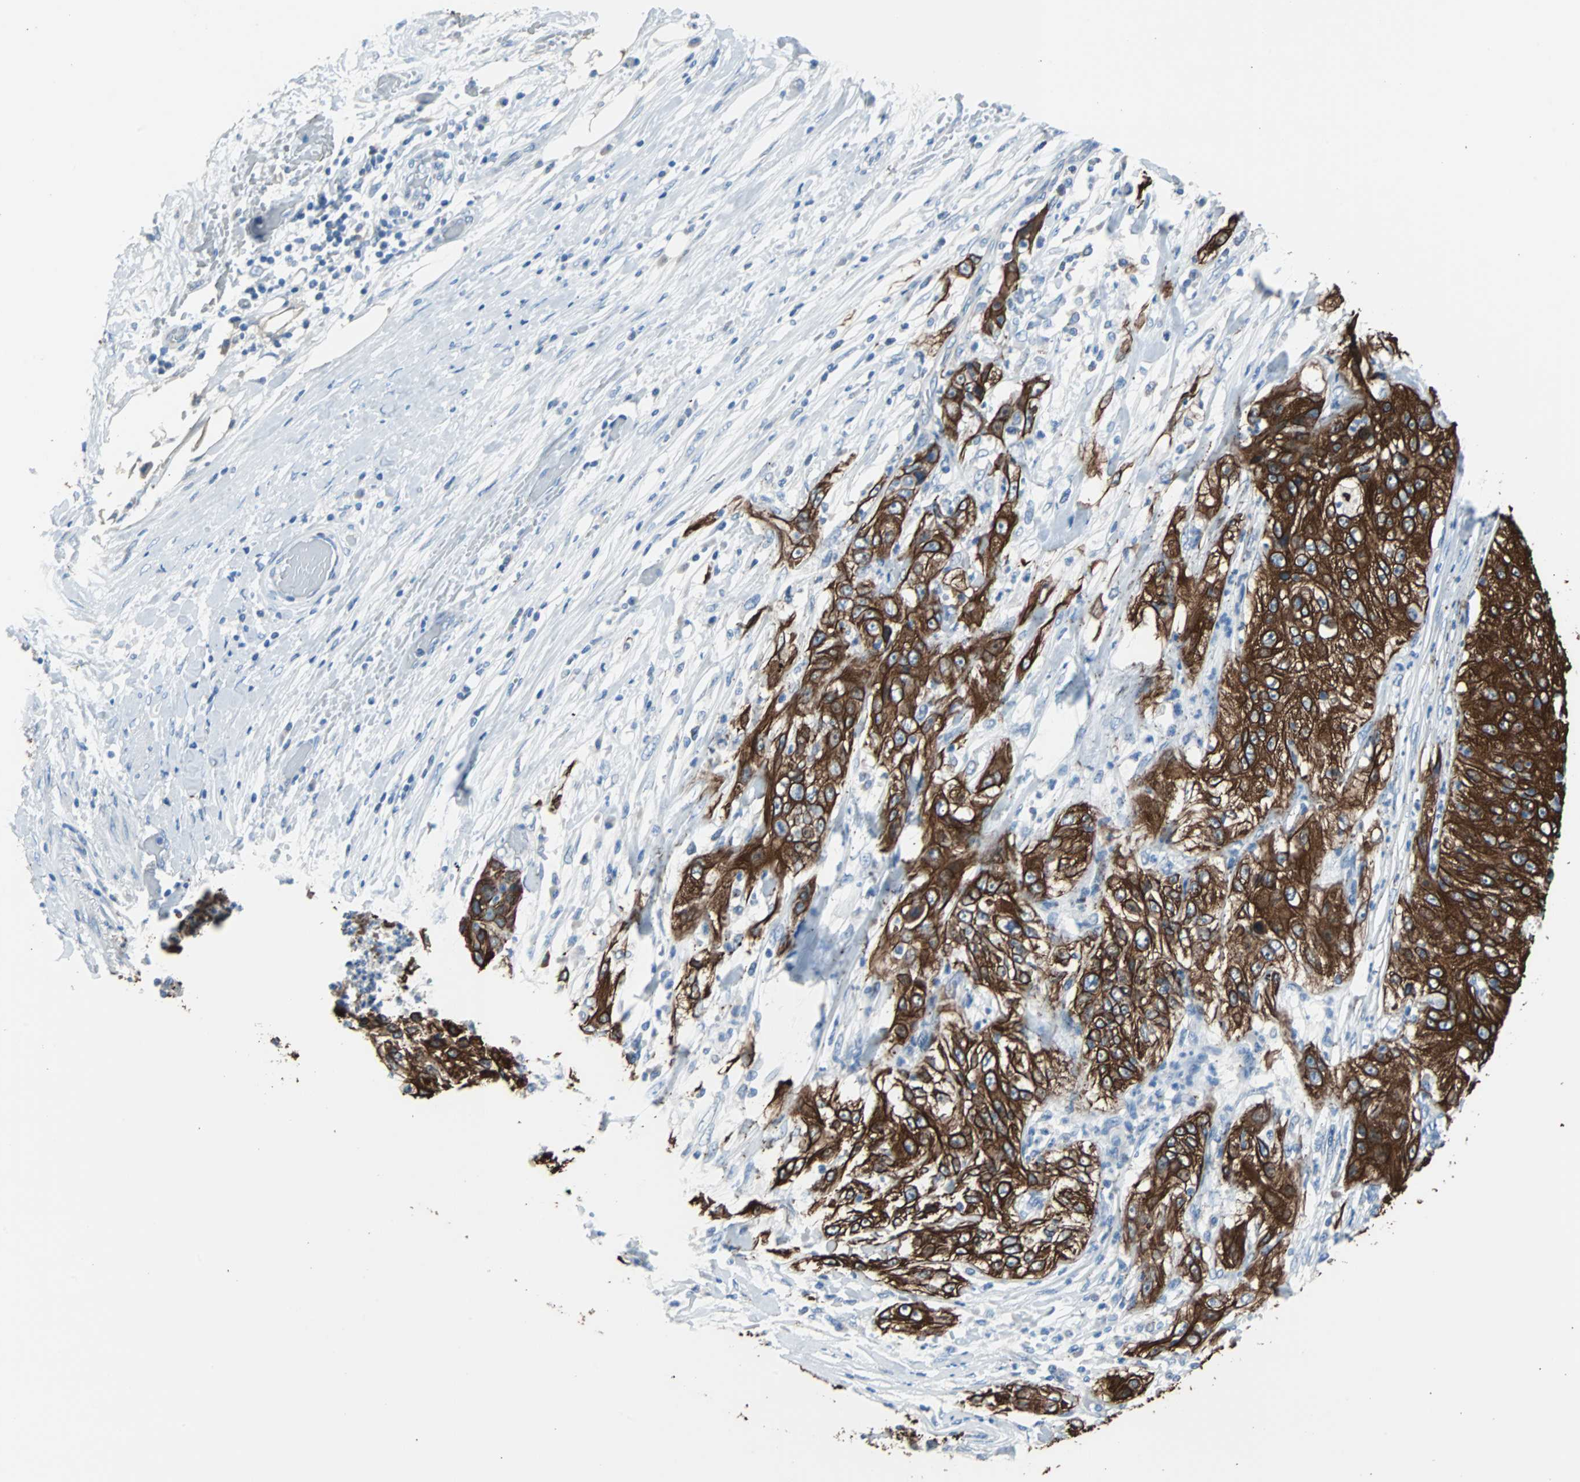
{"staining": {"intensity": "strong", "quantity": ">75%", "location": "cytoplasmic/membranous"}, "tissue": "lung cancer", "cell_type": "Tumor cells", "image_type": "cancer", "snomed": [{"axis": "morphology", "description": "Inflammation, NOS"}, {"axis": "morphology", "description": "Squamous cell carcinoma, NOS"}, {"axis": "topography", "description": "Lymph node"}, {"axis": "topography", "description": "Soft tissue"}, {"axis": "topography", "description": "Lung"}], "caption": "Immunohistochemistry (IHC) histopathology image of lung squamous cell carcinoma stained for a protein (brown), which exhibits high levels of strong cytoplasmic/membranous staining in approximately >75% of tumor cells.", "gene": "KRT7", "patient": {"sex": "male", "age": 66}}